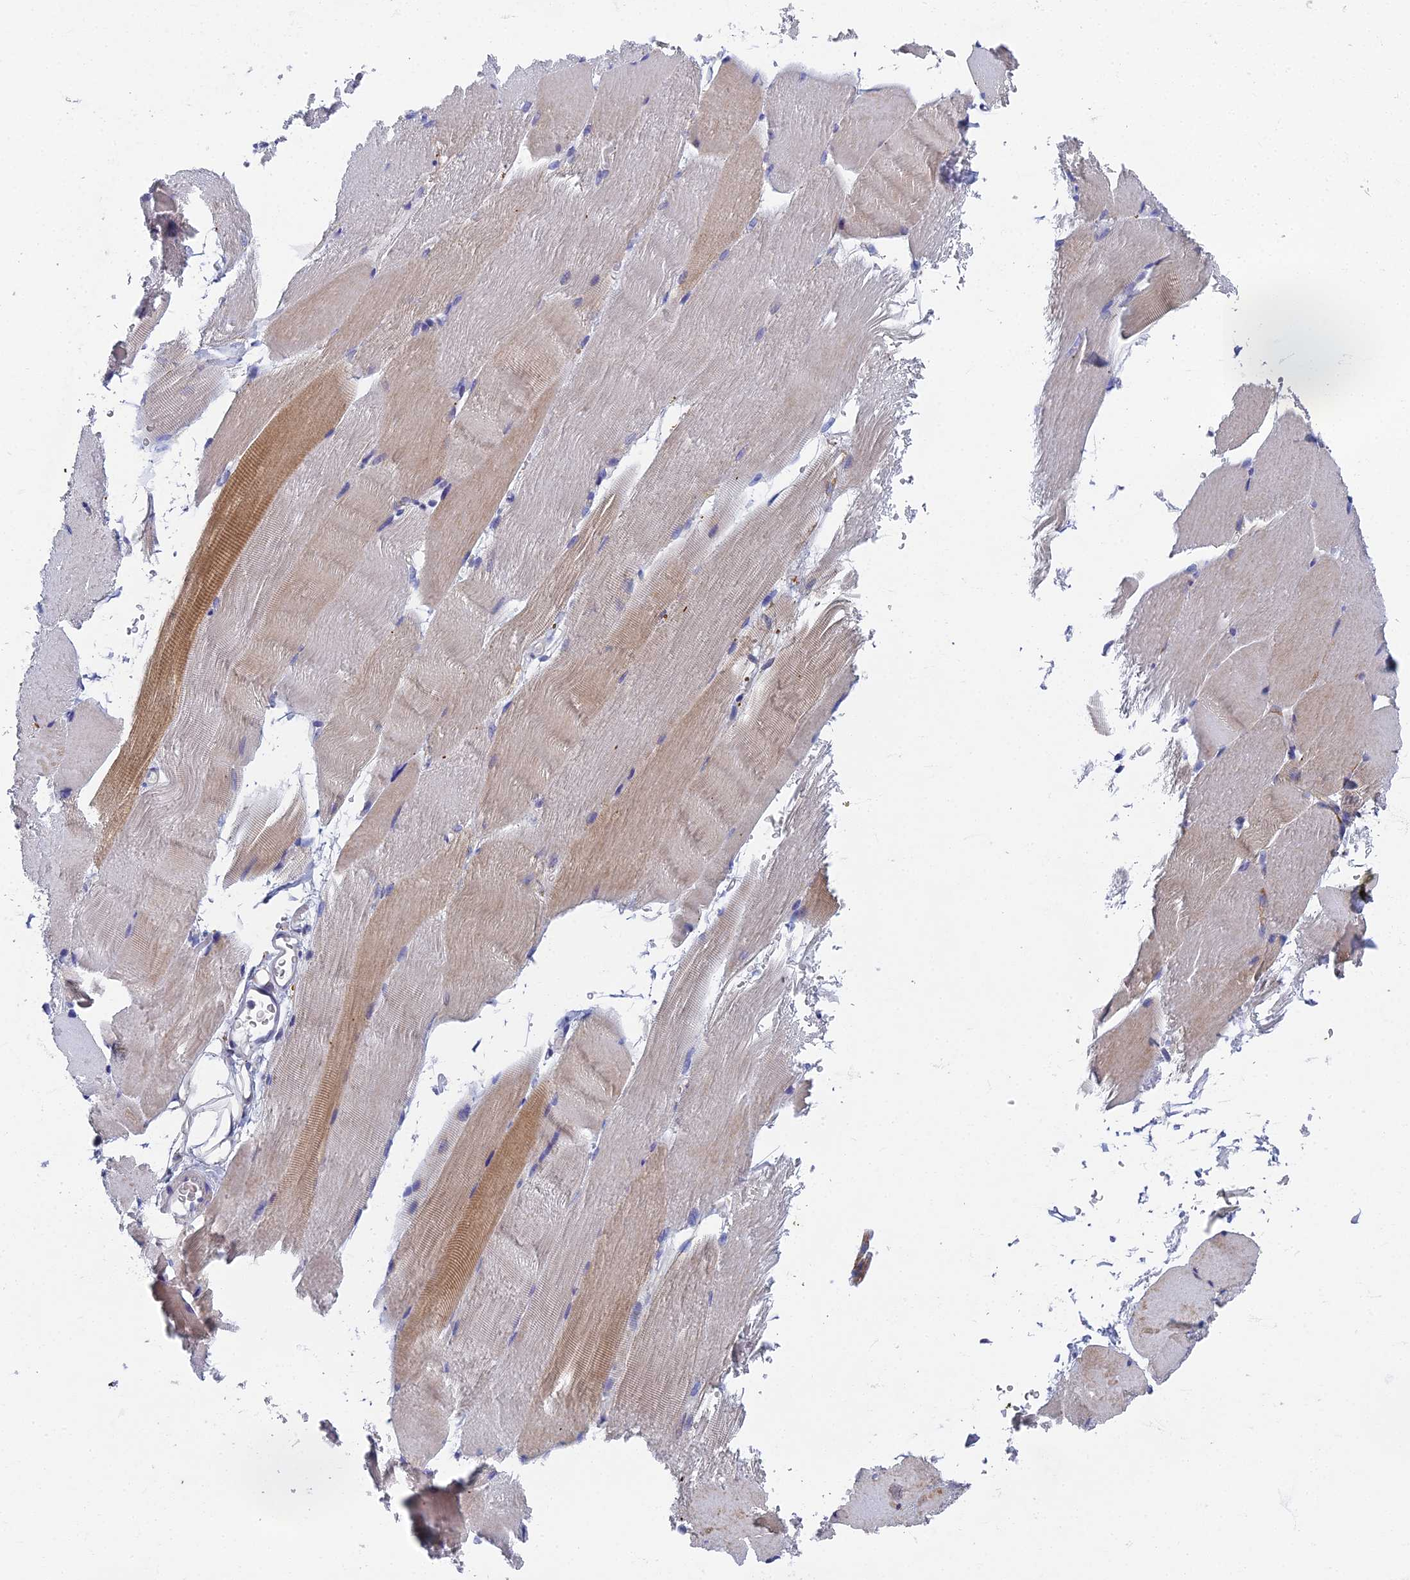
{"staining": {"intensity": "moderate", "quantity": "<25%", "location": "cytoplasmic/membranous"}, "tissue": "skeletal muscle", "cell_type": "Myocytes", "image_type": "normal", "snomed": [{"axis": "morphology", "description": "Normal tissue, NOS"}, {"axis": "topography", "description": "Skeletal muscle"}, {"axis": "topography", "description": "Parathyroid gland"}], "caption": "A brown stain labels moderate cytoplasmic/membranous positivity of a protein in myocytes of benign skeletal muscle.", "gene": "SPIN4", "patient": {"sex": "female", "age": 37}}